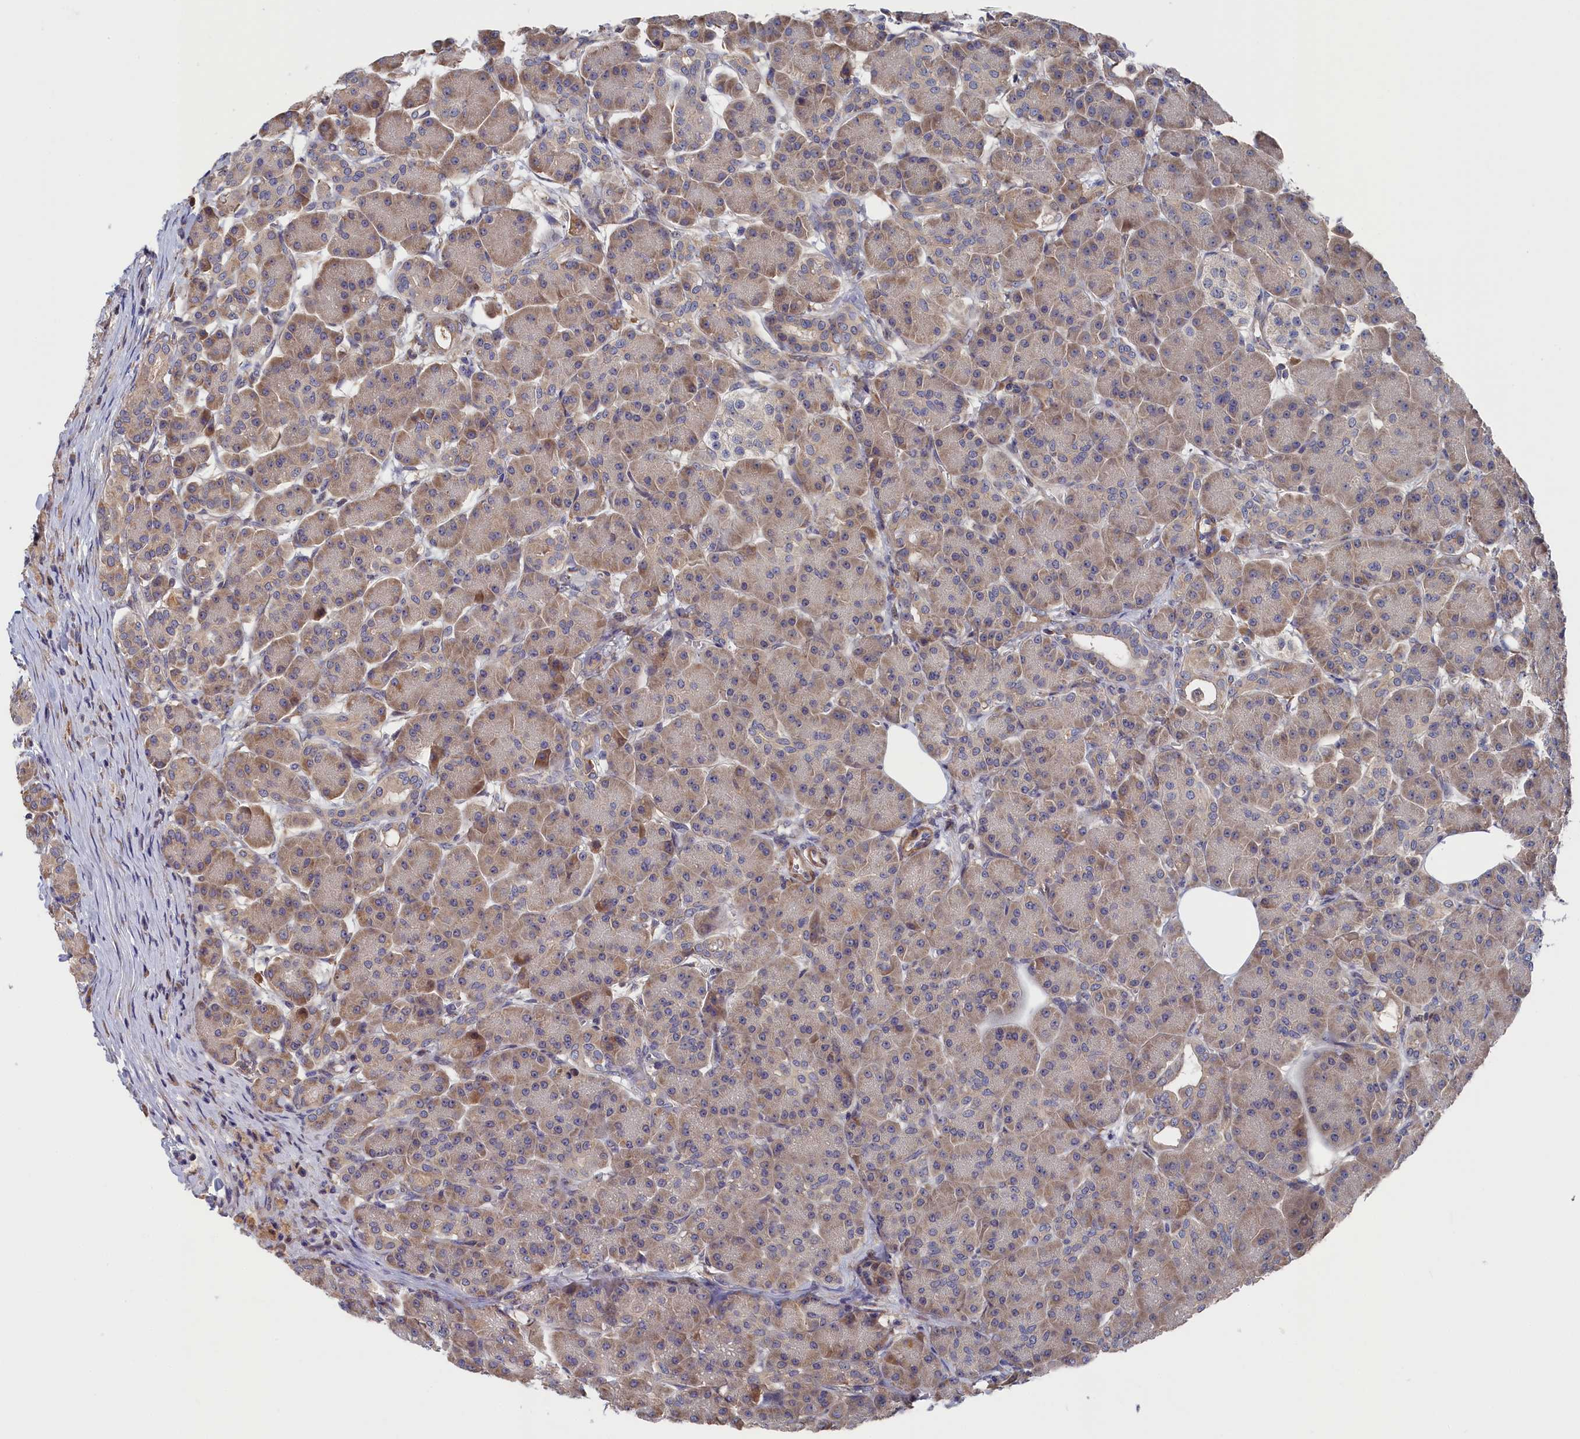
{"staining": {"intensity": "weak", "quantity": ">75%", "location": "cytoplasmic/membranous"}, "tissue": "pancreas", "cell_type": "Exocrine glandular cells", "image_type": "normal", "snomed": [{"axis": "morphology", "description": "Normal tissue, NOS"}, {"axis": "topography", "description": "Pancreas"}], "caption": "Weak cytoplasmic/membranous expression for a protein is seen in about >75% of exocrine glandular cells of unremarkable pancreas using IHC.", "gene": "CYB5D2", "patient": {"sex": "male", "age": 63}}